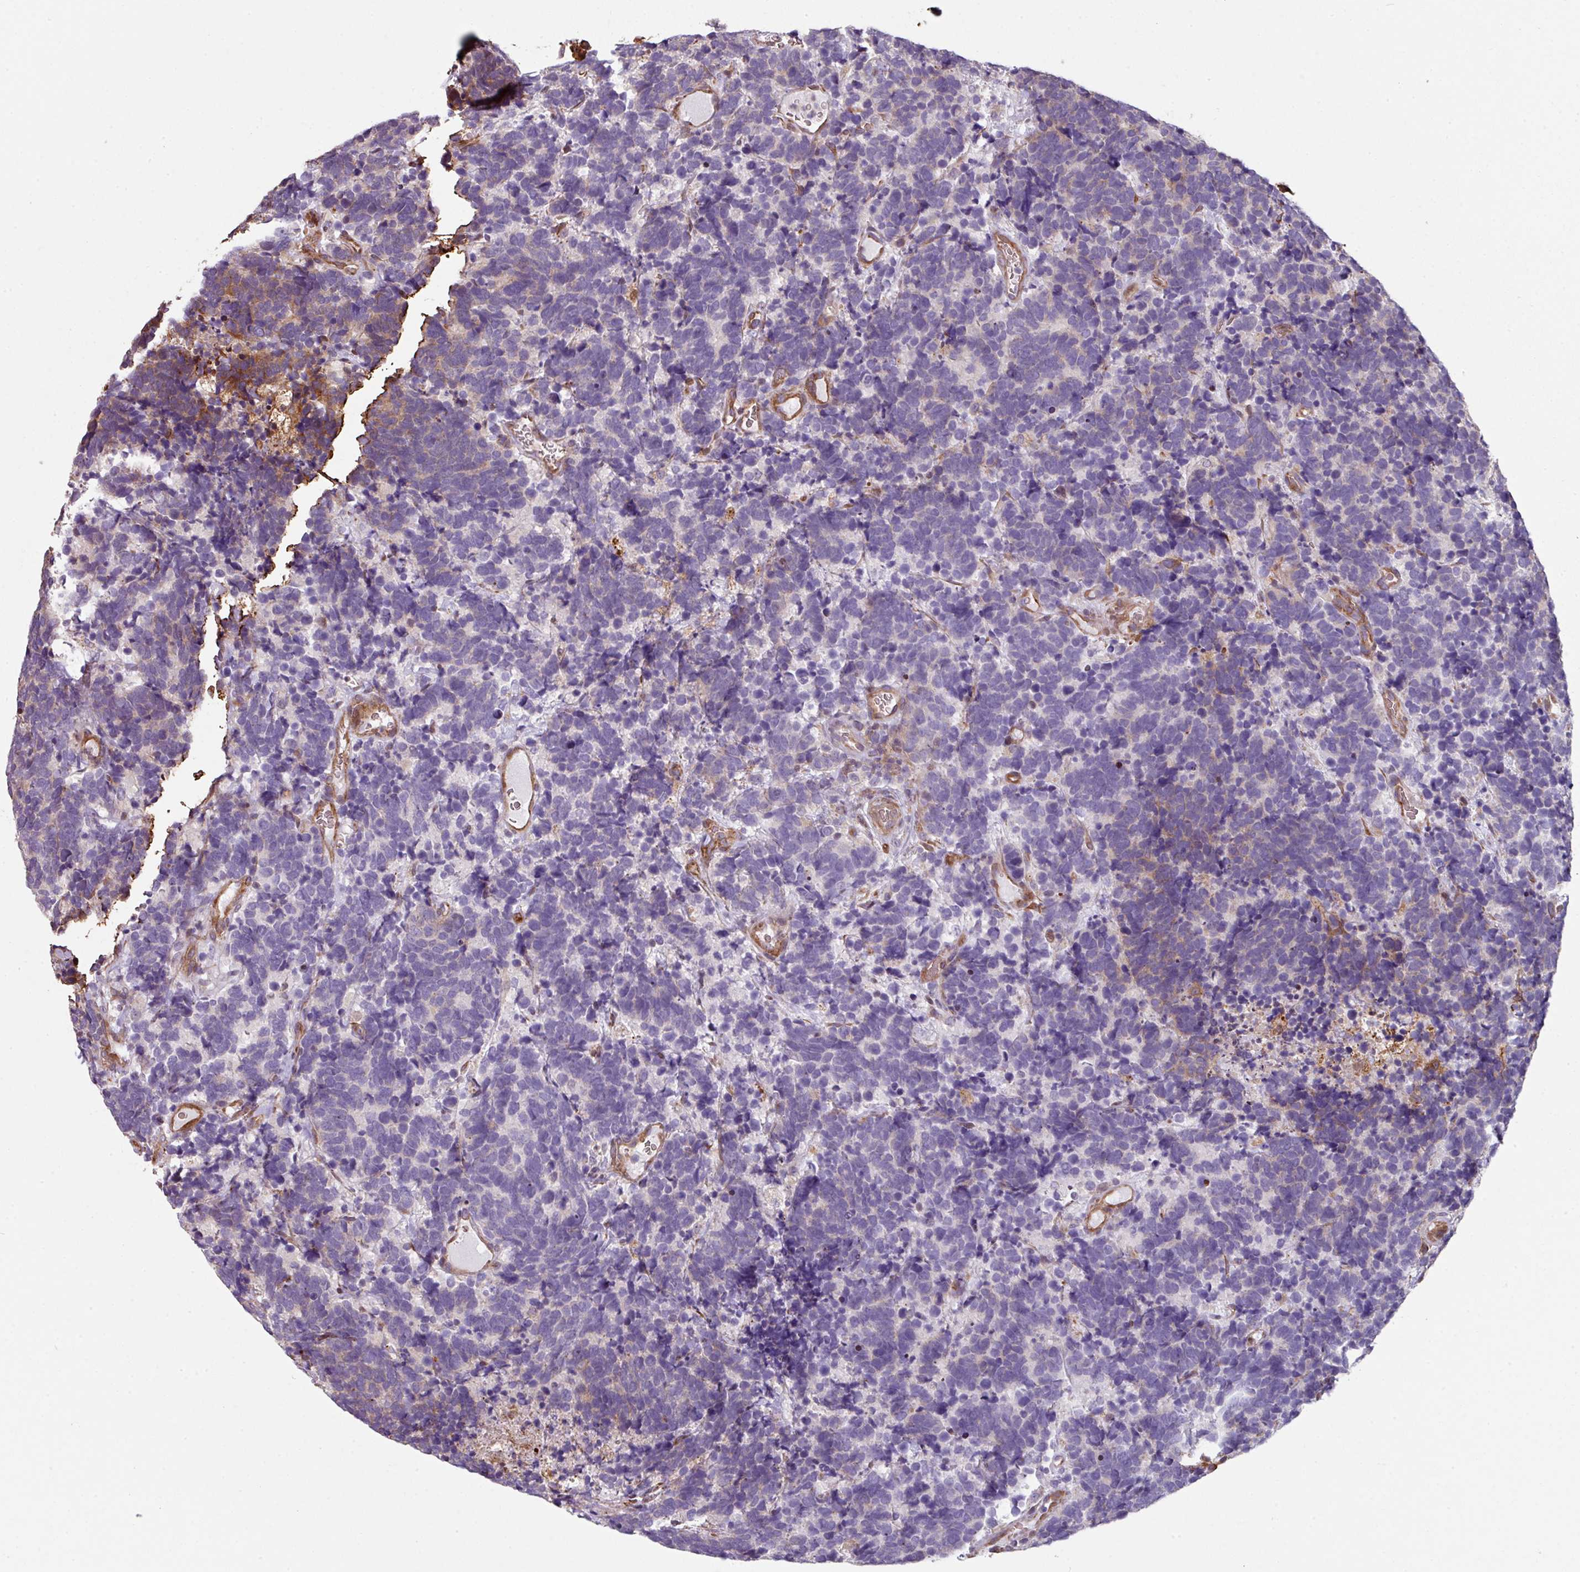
{"staining": {"intensity": "weak", "quantity": "<25%", "location": "cytoplasmic/membranous"}, "tissue": "carcinoid", "cell_type": "Tumor cells", "image_type": "cancer", "snomed": [{"axis": "morphology", "description": "Carcinoma, NOS"}, {"axis": "morphology", "description": "Carcinoid, malignant, NOS"}, {"axis": "topography", "description": "Urinary bladder"}], "caption": "IHC image of human carcinoid (malignant) stained for a protein (brown), which reveals no positivity in tumor cells.", "gene": "ANO9", "patient": {"sex": "male", "age": 57}}